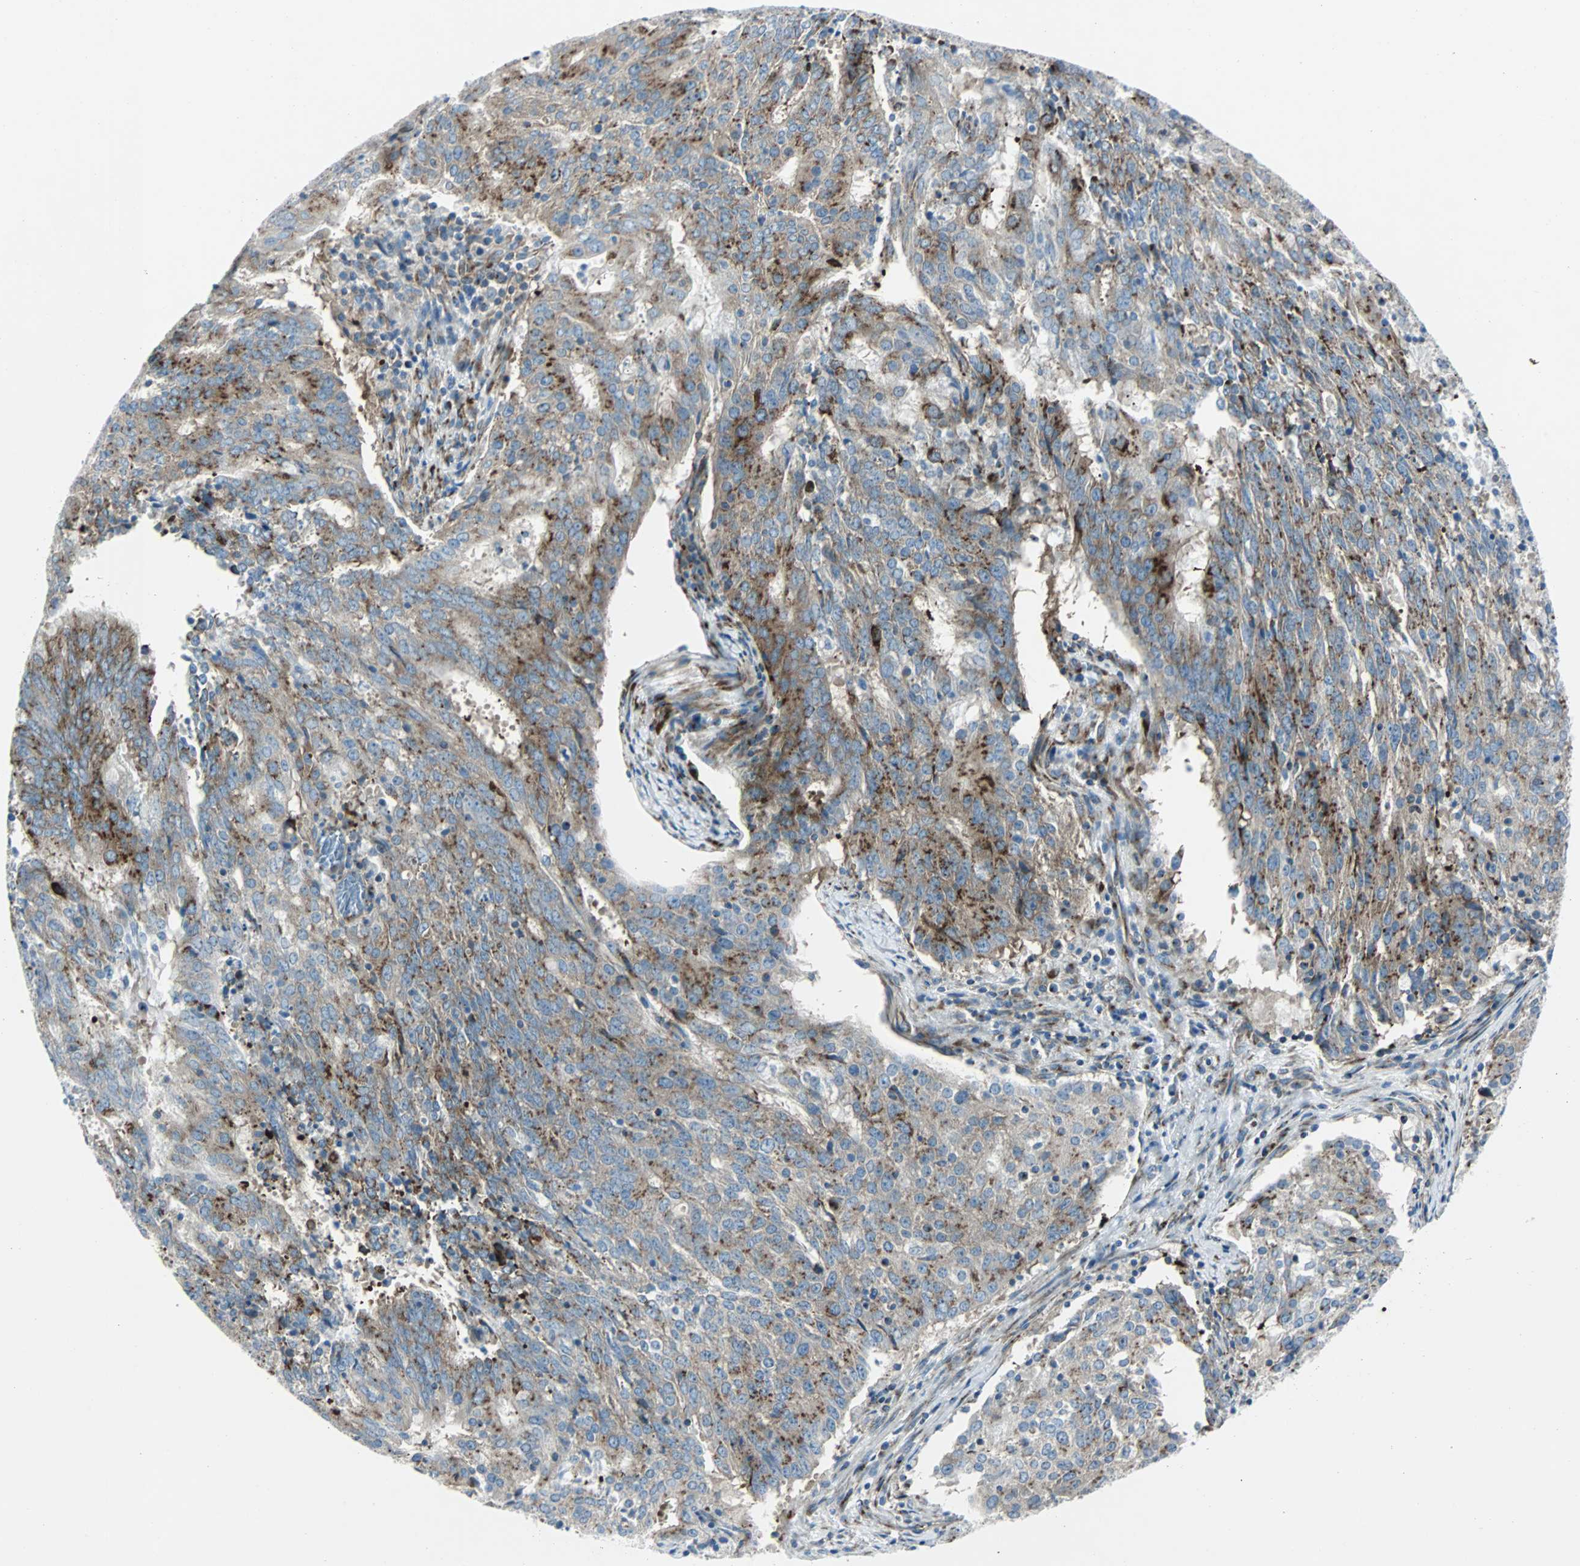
{"staining": {"intensity": "moderate", "quantity": ">75%", "location": "cytoplasmic/membranous"}, "tissue": "cervical cancer", "cell_type": "Tumor cells", "image_type": "cancer", "snomed": [{"axis": "morphology", "description": "Adenocarcinoma, NOS"}, {"axis": "topography", "description": "Cervix"}], "caption": "Immunohistochemical staining of human cervical cancer (adenocarcinoma) exhibits medium levels of moderate cytoplasmic/membranous protein positivity in approximately >75% of tumor cells.", "gene": "BBC3", "patient": {"sex": "female", "age": 44}}